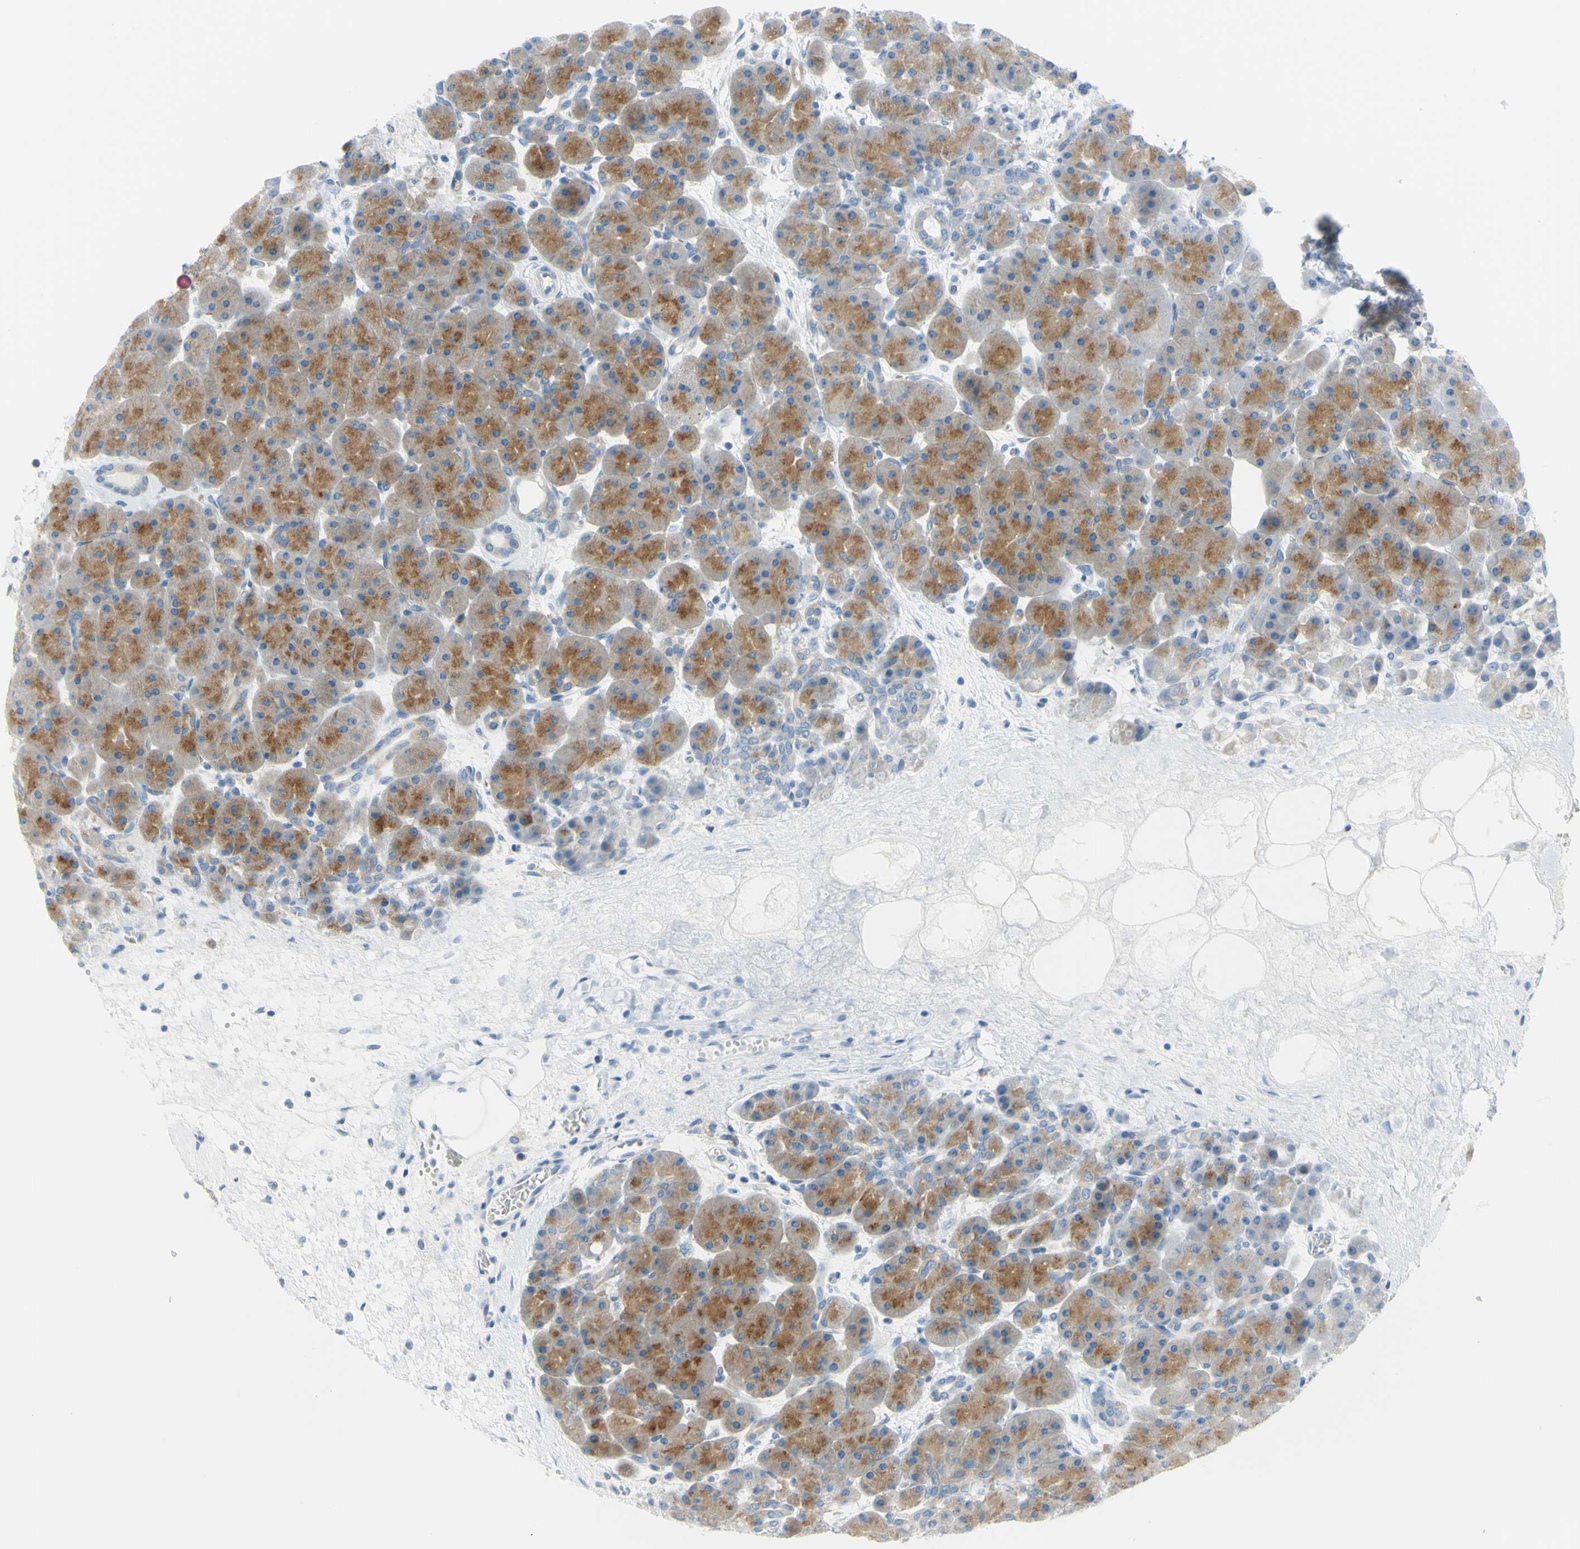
{"staining": {"intensity": "moderate", "quantity": "25%-75%", "location": "cytoplasmic/membranous"}, "tissue": "pancreas", "cell_type": "Exocrine glandular cells", "image_type": "normal", "snomed": [{"axis": "morphology", "description": "Normal tissue, NOS"}, {"axis": "topography", "description": "Pancreas"}], "caption": "High-power microscopy captured an IHC histopathology image of benign pancreas, revealing moderate cytoplasmic/membranous positivity in approximately 25%-75% of exocrine glandular cells. (IHC, brightfield microscopy, high magnification).", "gene": "FRMD4B", "patient": {"sex": "male", "age": 66}}